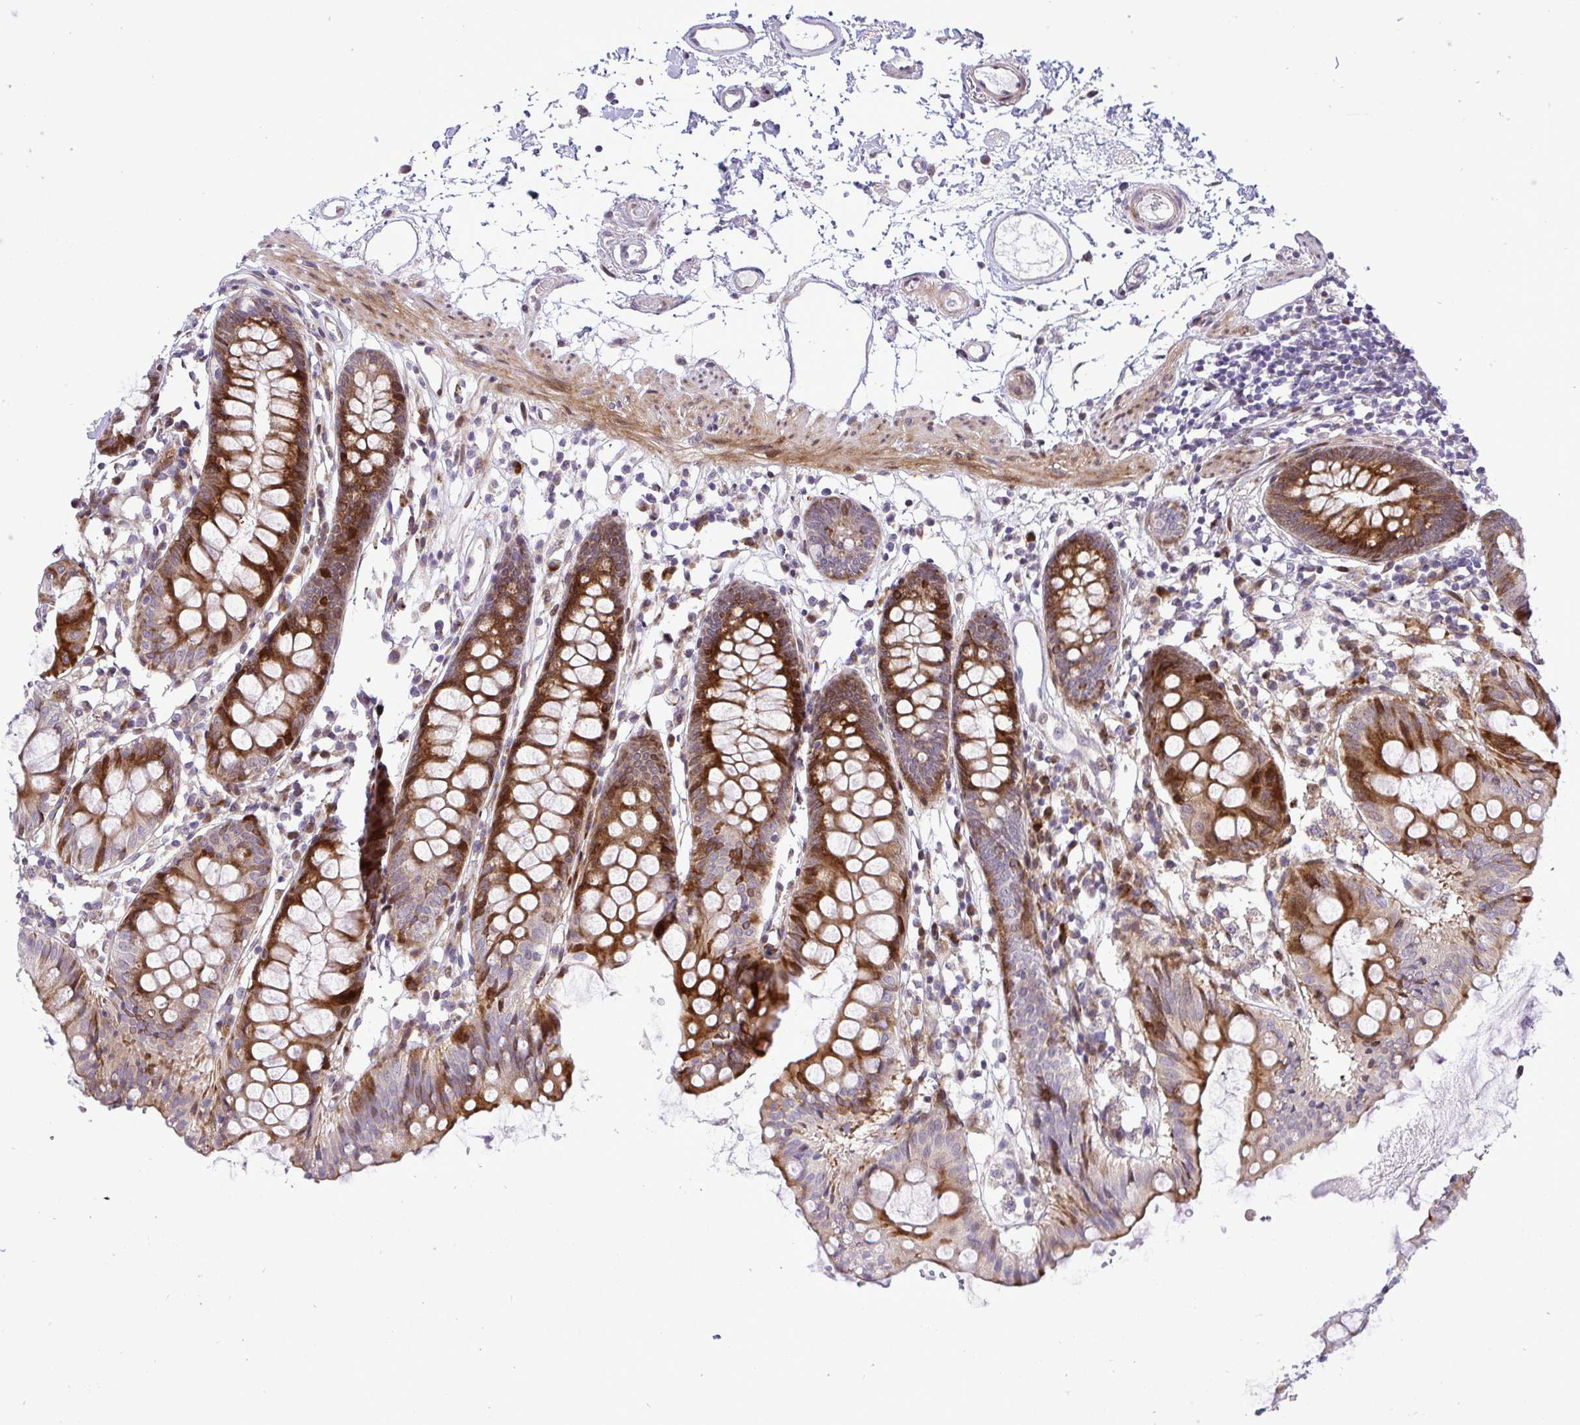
{"staining": {"intensity": "weak", "quantity": ">75%", "location": "cytoplasmic/membranous"}, "tissue": "colon", "cell_type": "Endothelial cells", "image_type": "normal", "snomed": [{"axis": "morphology", "description": "Normal tissue, NOS"}, {"axis": "topography", "description": "Colon"}], "caption": "A high-resolution image shows immunohistochemistry staining of normal colon, which exhibits weak cytoplasmic/membranous staining in approximately >75% of endothelial cells. Nuclei are stained in blue.", "gene": "CASTOR2", "patient": {"sex": "female", "age": 84}}